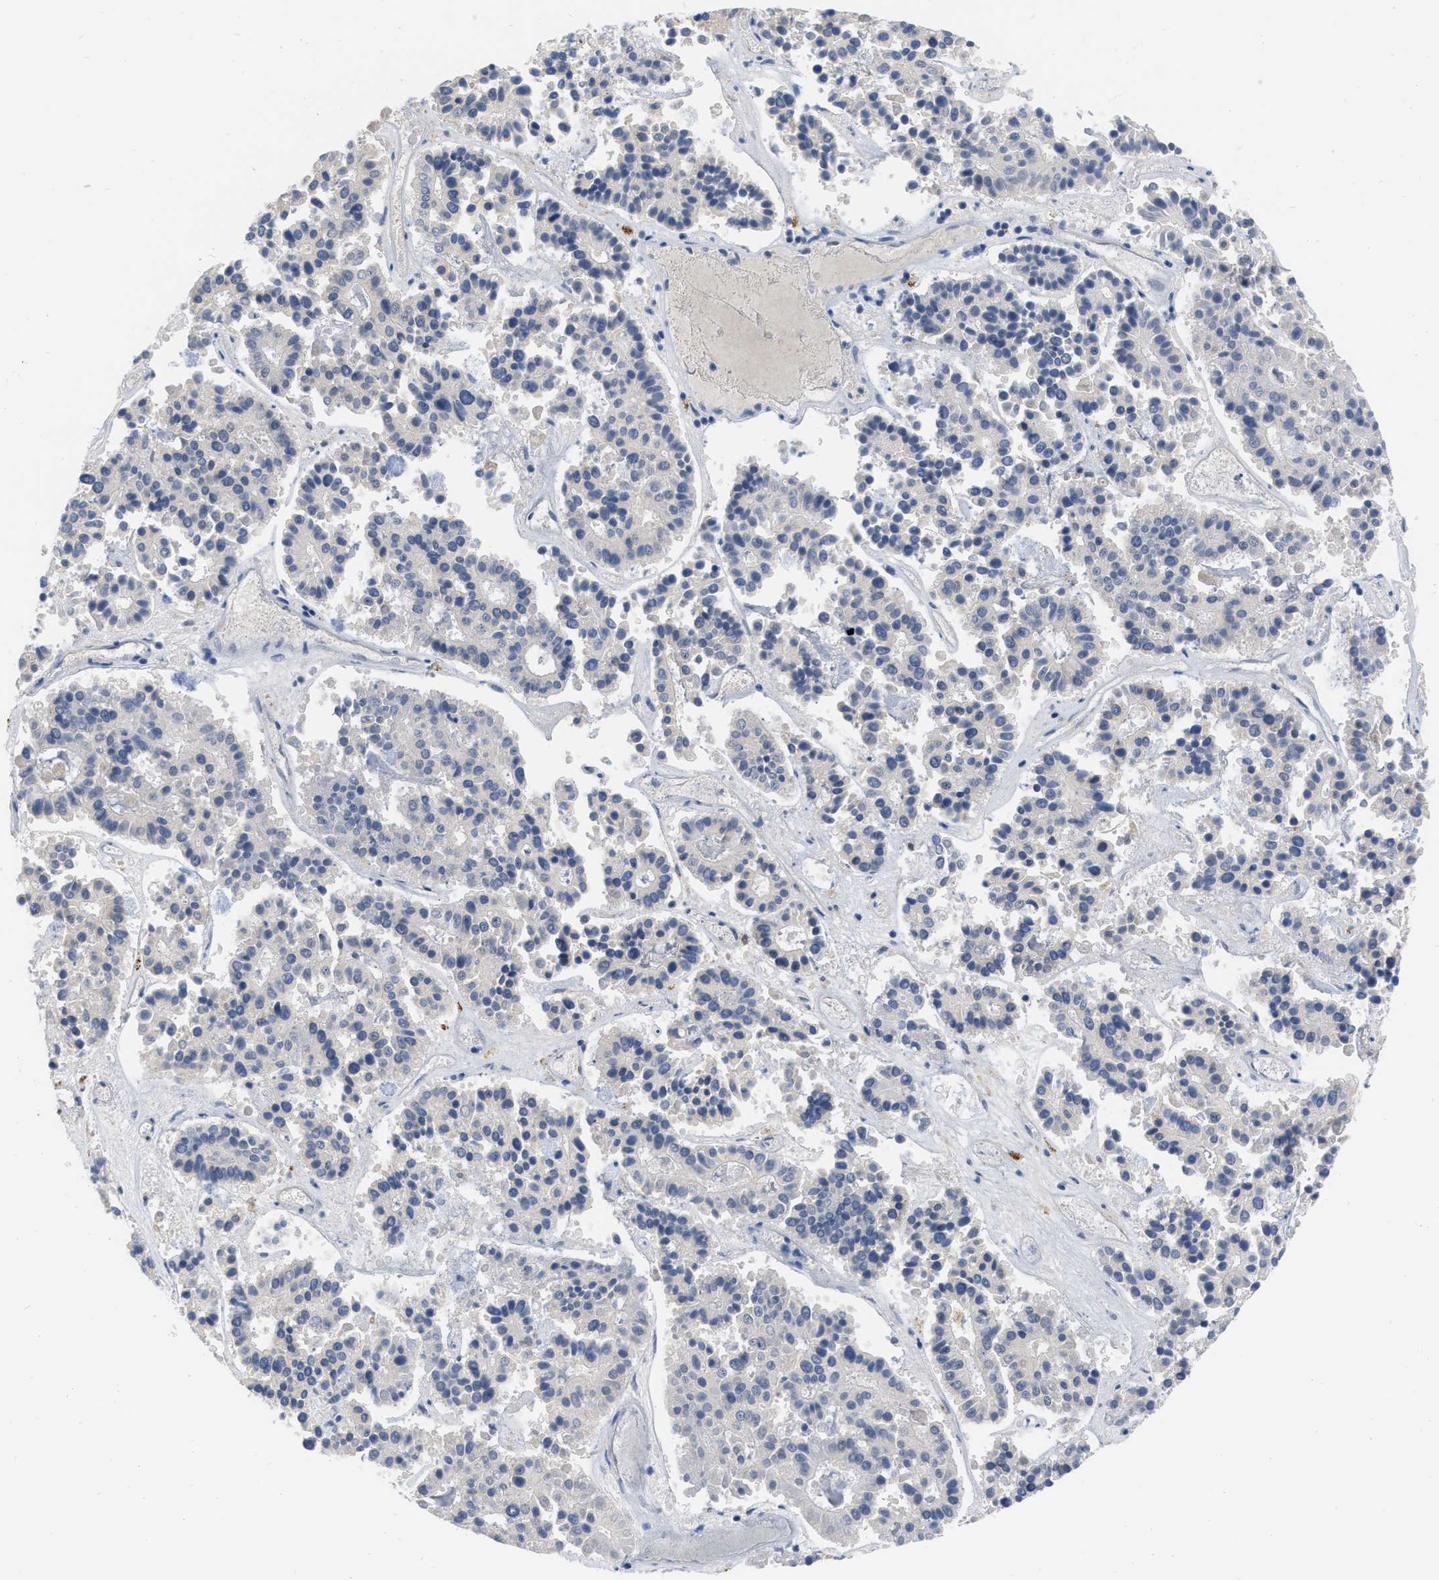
{"staining": {"intensity": "negative", "quantity": "none", "location": "none"}, "tissue": "pancreatic cancer", "cell_type": "Tumor cells", "image_type": "cancer", "snomed": [{"axis": "morphology", "description": "Adenocarcinoma, NOS"}, {"axis": "topography", "description": "Pancreas"}], "caption": "This photomicrograph is of pancreatic cancer (adenocarcinoma) stained with immunohistochemistry to label a protein in brown with the nuclei are counter-stained blue. There is no positivity in tumor cells.", "gene": "NAPEPLD", "patient": {"sex": "male", "age": 50}}